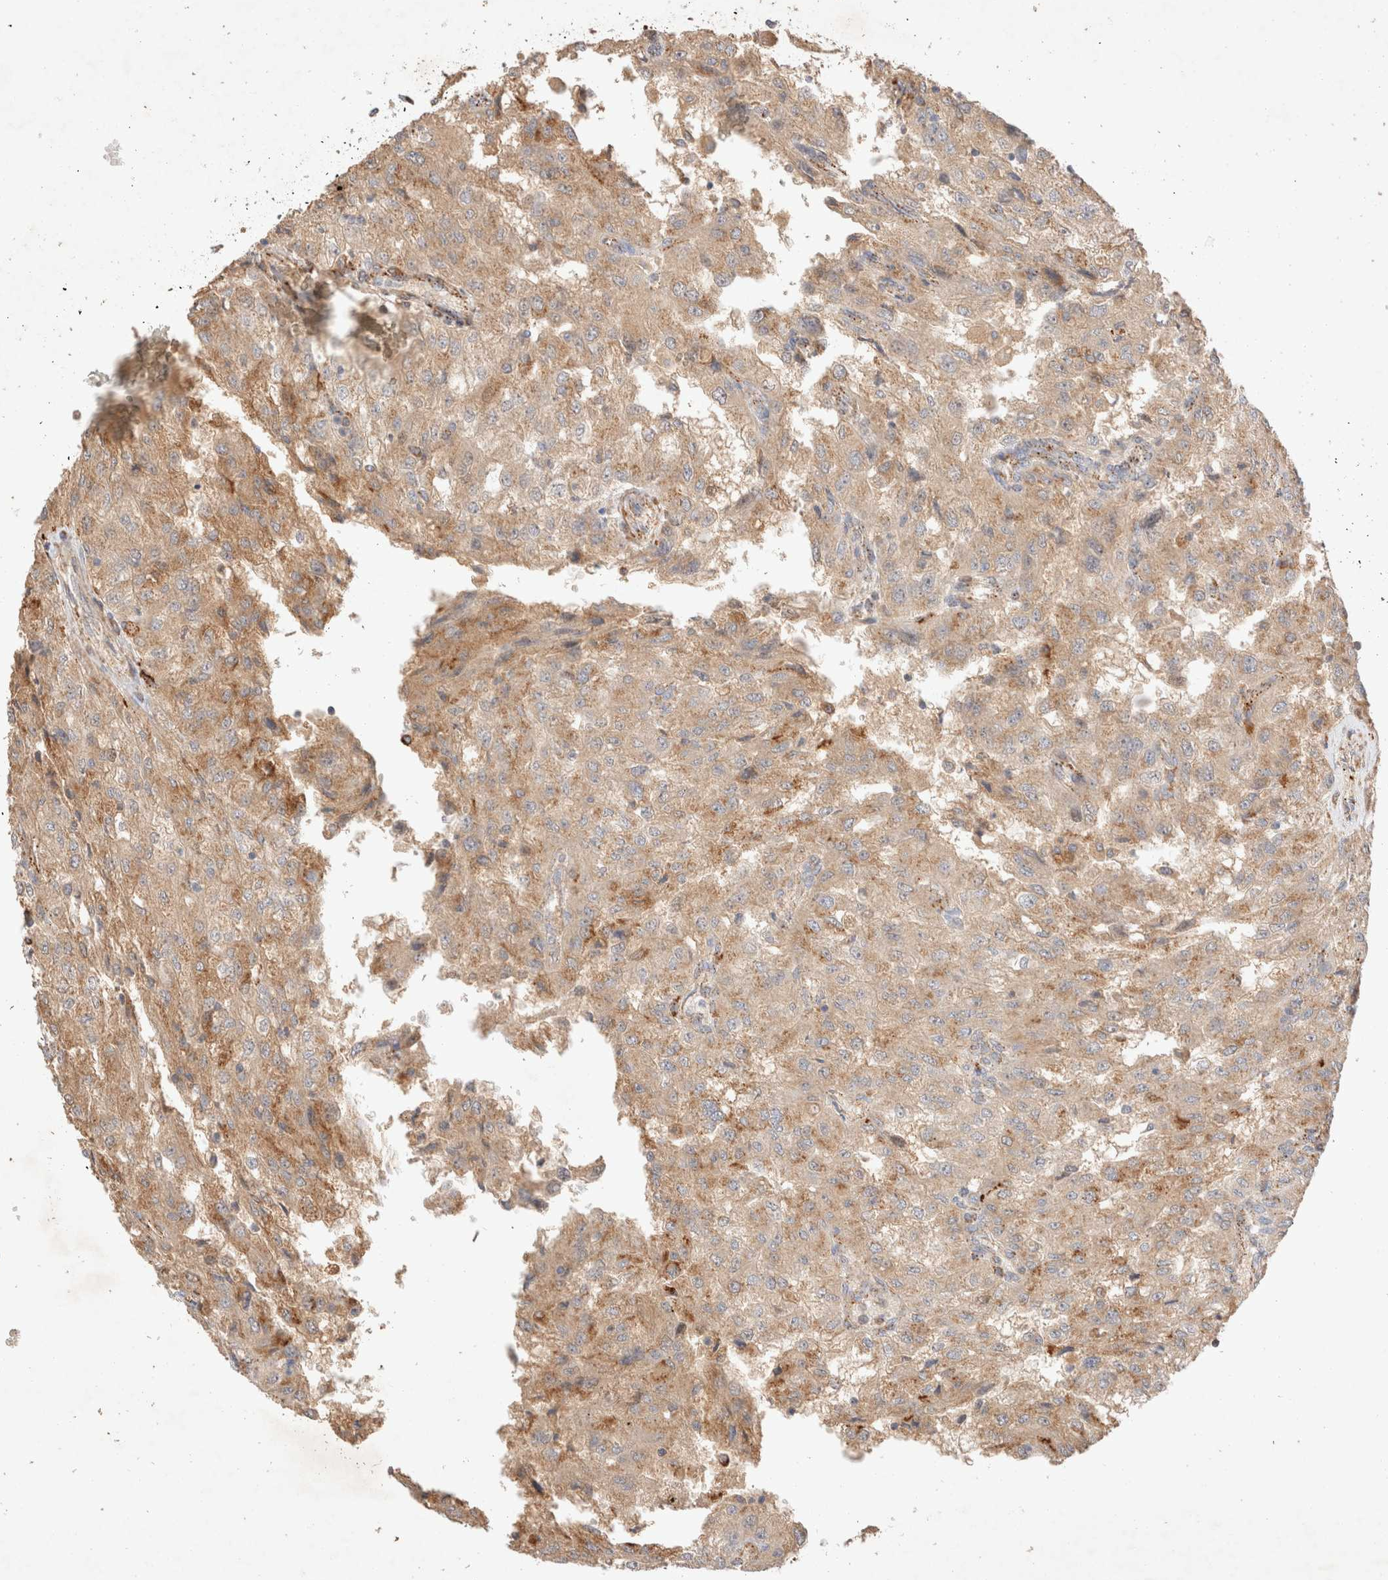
{"staining": {"intensity": "moderate", "quantity": ">75%", "location": "cytoplasmic/membranous"}, "tissue": "renal cancer", "cell_type": "Tumor cells", "image_type": "cancer", "snomed": [{"axis": "morphology", "description": "Adenocarcinoma, NOS"}, {"axis": "topography", "description": "Kidney"}], "caption": "Protein staining demonstrates moderate cytoplasmic/membranous staining in about >75% of tumor cells in renal adenocarcinoma. (IHC, brightfield microscopy, high magnification).", "gene": "RABEPK", "patient": {"sex": "female", "age": 54}}